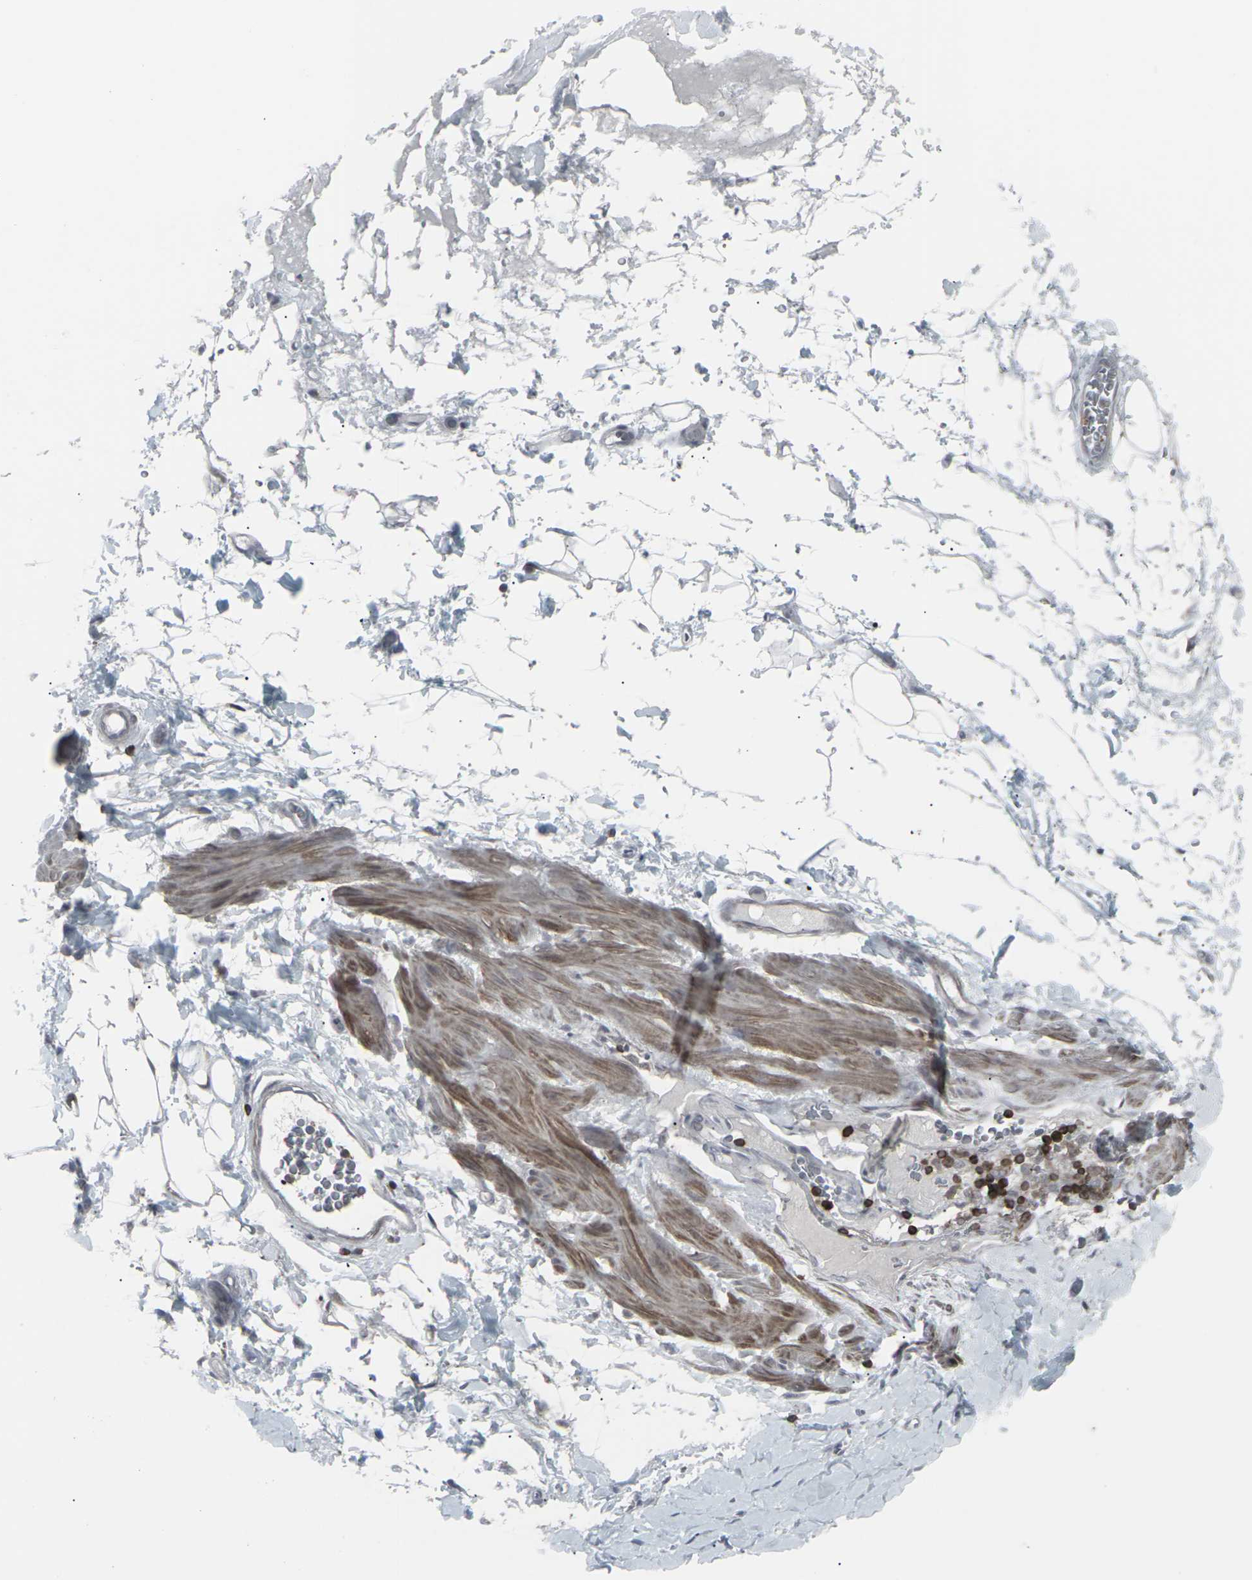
{"staining": {"intensity": "negative", "quantity": "none", "location": "none"}, "tissue": "adipose tissue", "cell_type": "Adipocytes", "image_type": "normal", "snomed": [{"axis": "morphology", "description": "Normal tissue, NOS"}, {"axis": "morphology", "description": "Adenocarcinoma, NOS"}, {"axis": "topography", "description": "Esophagus"}], "caption": "The photomicrograph demonstrates no significant staining in adipocytes of adipose tissue.", "gene": "APOBEC2", "patient": {"sex": "male", "age": 62}}